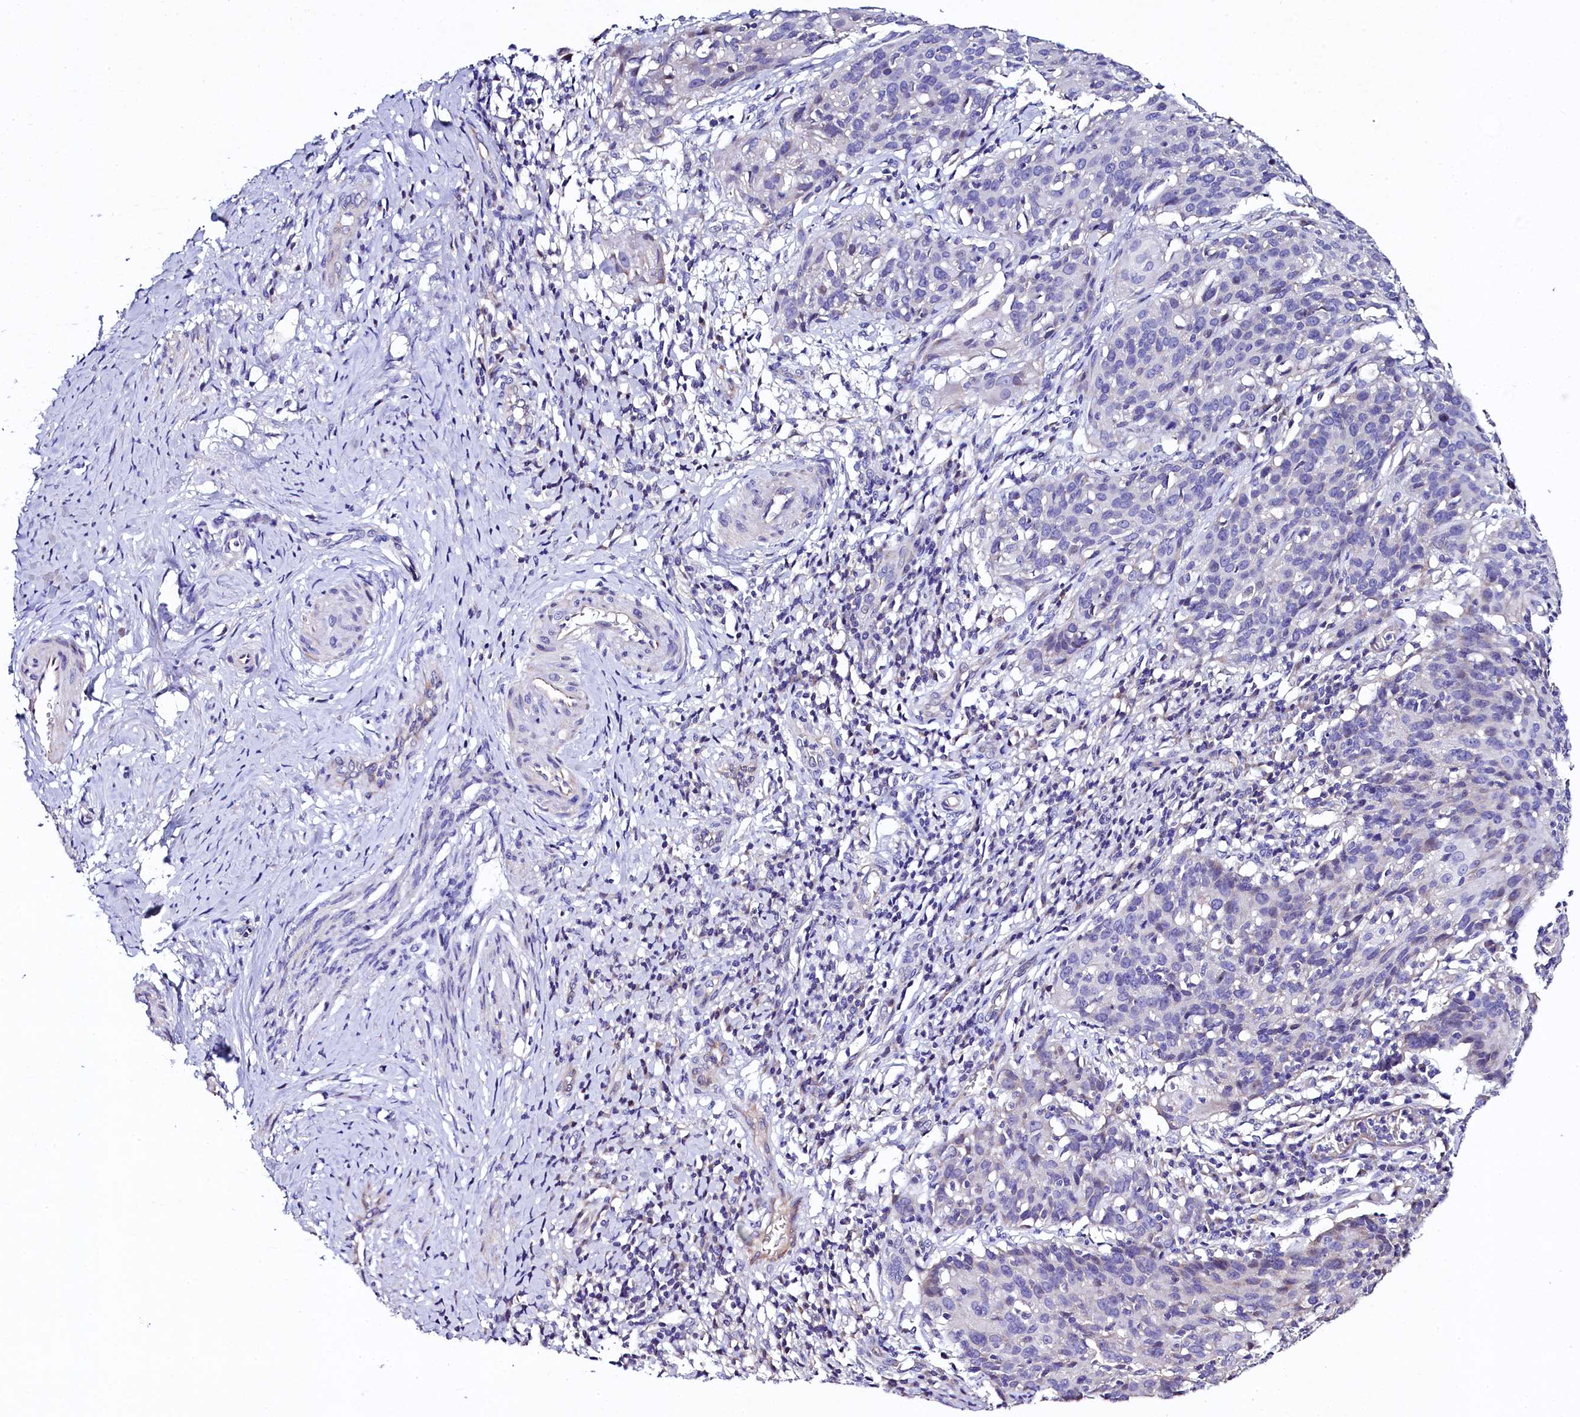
{"staining": {"intensity": "negative", "quantity": "none", "location": "none"}, "tissue": "cervical cancer", "cell_type": "Tumor cells", "image_type": "cancer", "snomed": [{"axis": "morphology", "description": "Squamous cell carcinoma, NOS"}, {"axis": "topography", "description": "Cervix"}], "caption": "This photomicrograph is of cervical cancer stained with IHC to label a protein in brown with the nuclei are counter-stained blue. There is no staining in tumor cells.", "gene": "FXYD6", "patient": {"sex": "female", "age": 50}}